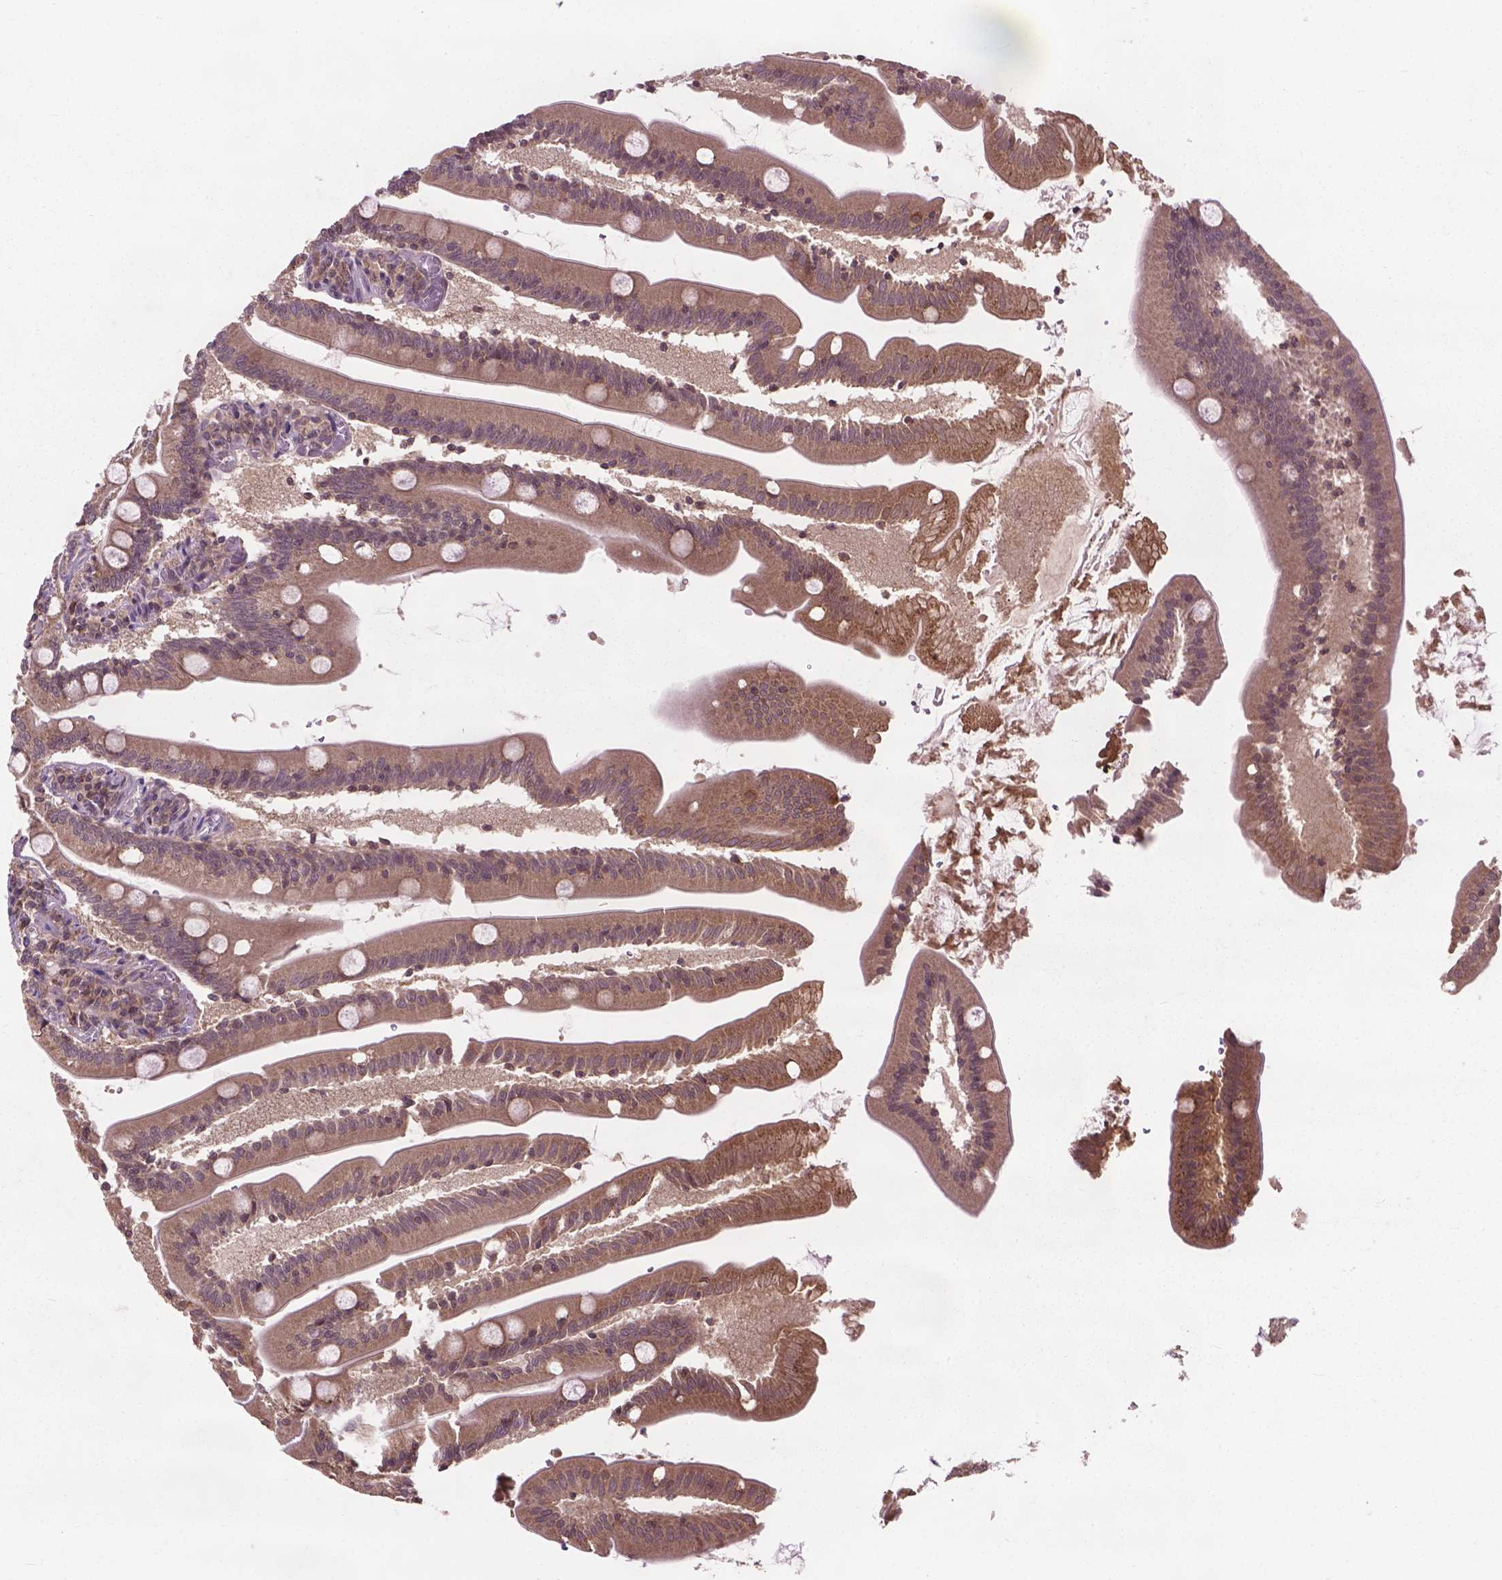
{"staining": {"intensity": "moderate", "quantity": ">75%", "location": "cytoplasmic/membranous"}, "tissue": "small intestine", "cell_type": "Glandular cells", "image_type": "normal", "snomed": [{"axis": "morphology", "description": "Normal tissue, NOS"}, {"axis": "topography", "description": "Small intestine"}], "caption": "DAB immunohistochemical staining of benign human small intestine shows moderate cytoplasmic/membranous protein positivity in about >75% of glandular cells. (Stains: DAB in brown, nuclei in blue, Microscopy: brightfield microscopy at high magnification).", "gene": "PPP1CB", "patient": {"sex": "male", "age": 37}}